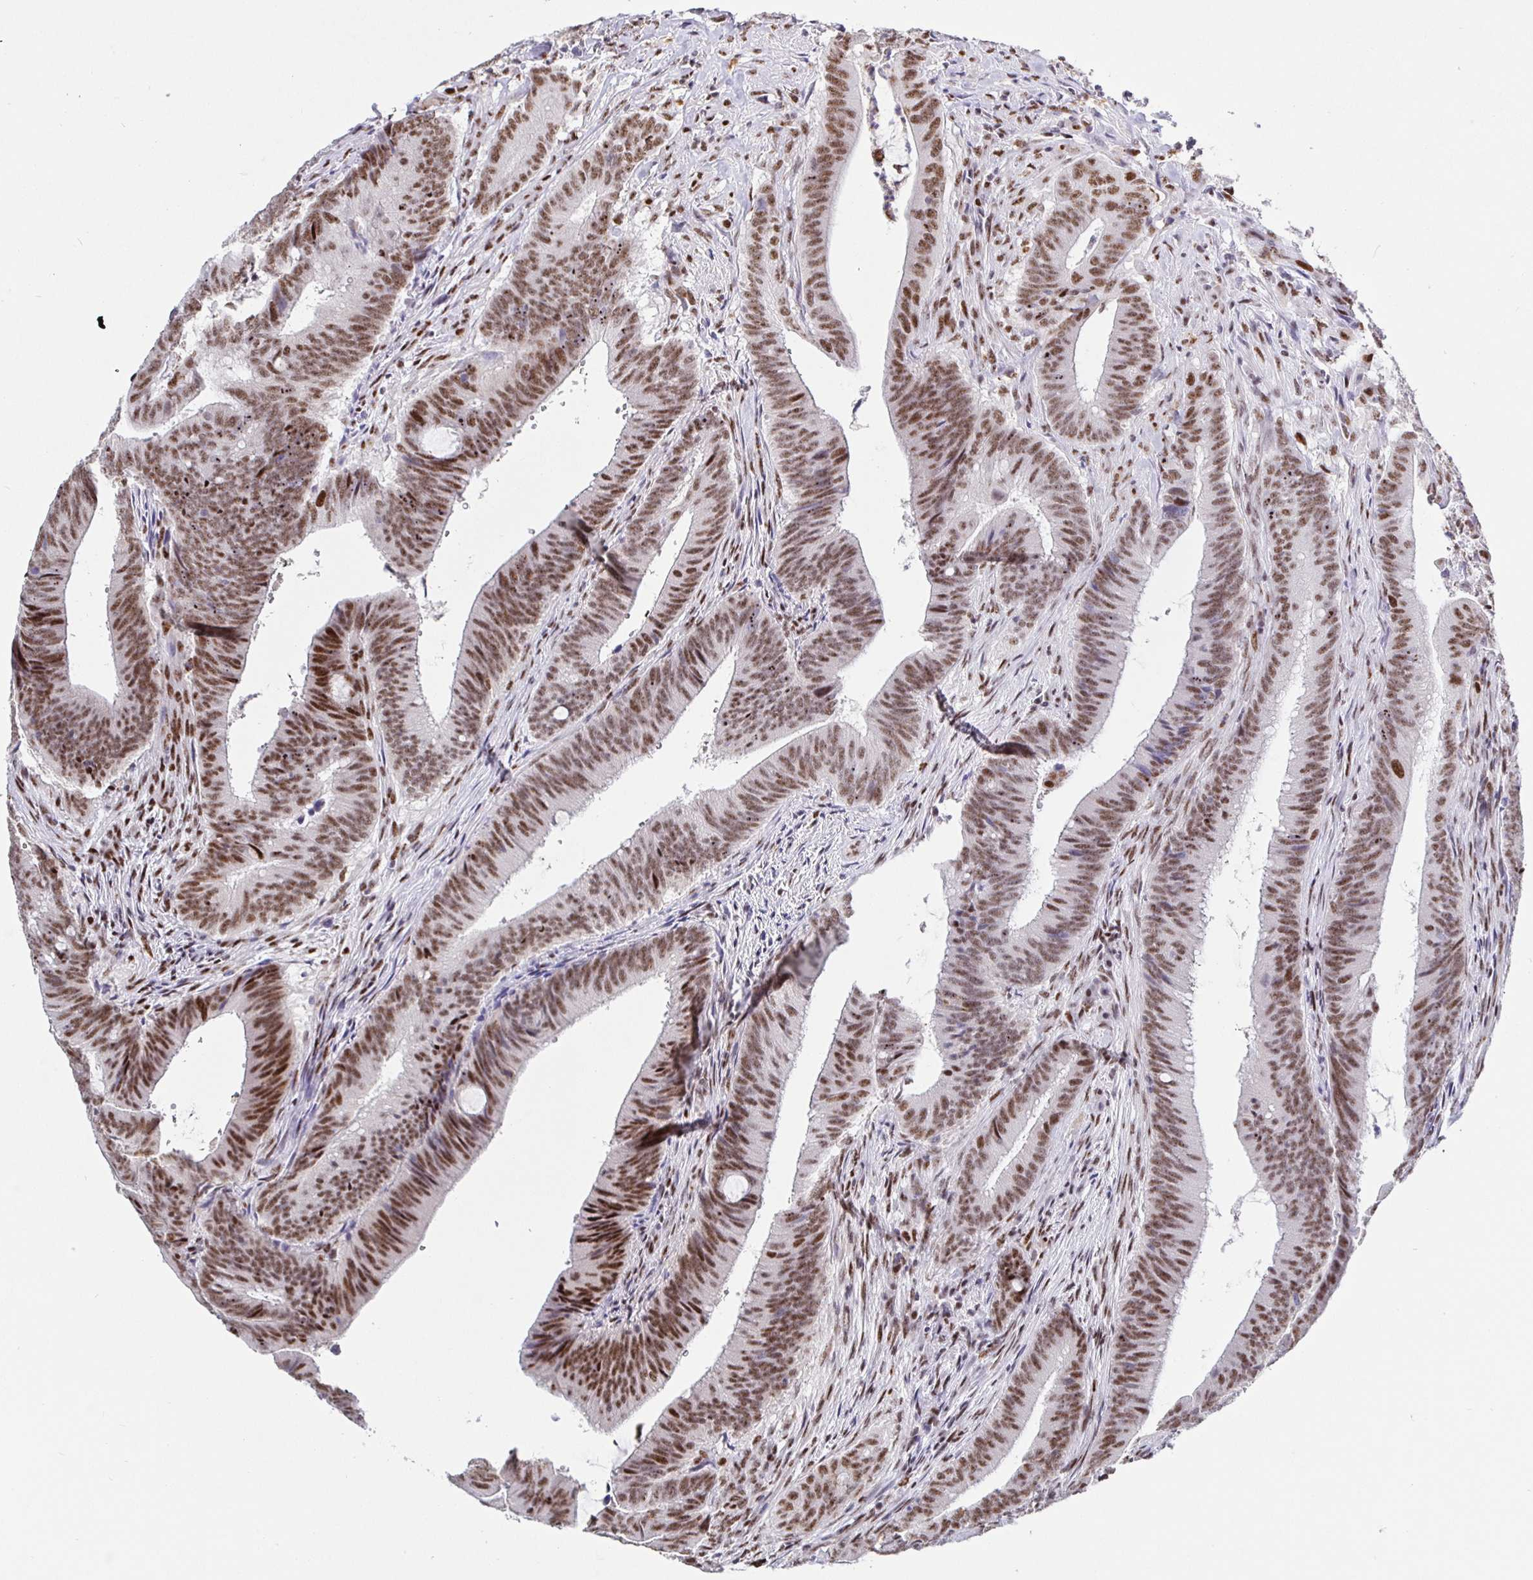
{"staining": {"intensity": "moderate", "quantity": ">75%", "location": "nuclear"}, "tissue": "colorectal cancer", "cell_type": "Tumor cells", "image_type": "cancer", "snomed": [{"axis": "morphology", "description": "Adenocarcinoma, NOS"}, {"axis": "topography", "description": "Colon"}], "caption": "Moderate nuclear staining is present in approximately >75% of tumor cells in colorectal cancer. The staining was performed using DAB (3,3'-diaminobenzidine) to visualize the protein expression in brown, while the nuclei were stained in blue with hematoxylin (Magnification: 20x).", "gene": "SETD5", "patient": {"sex": "female", "age": 43}}